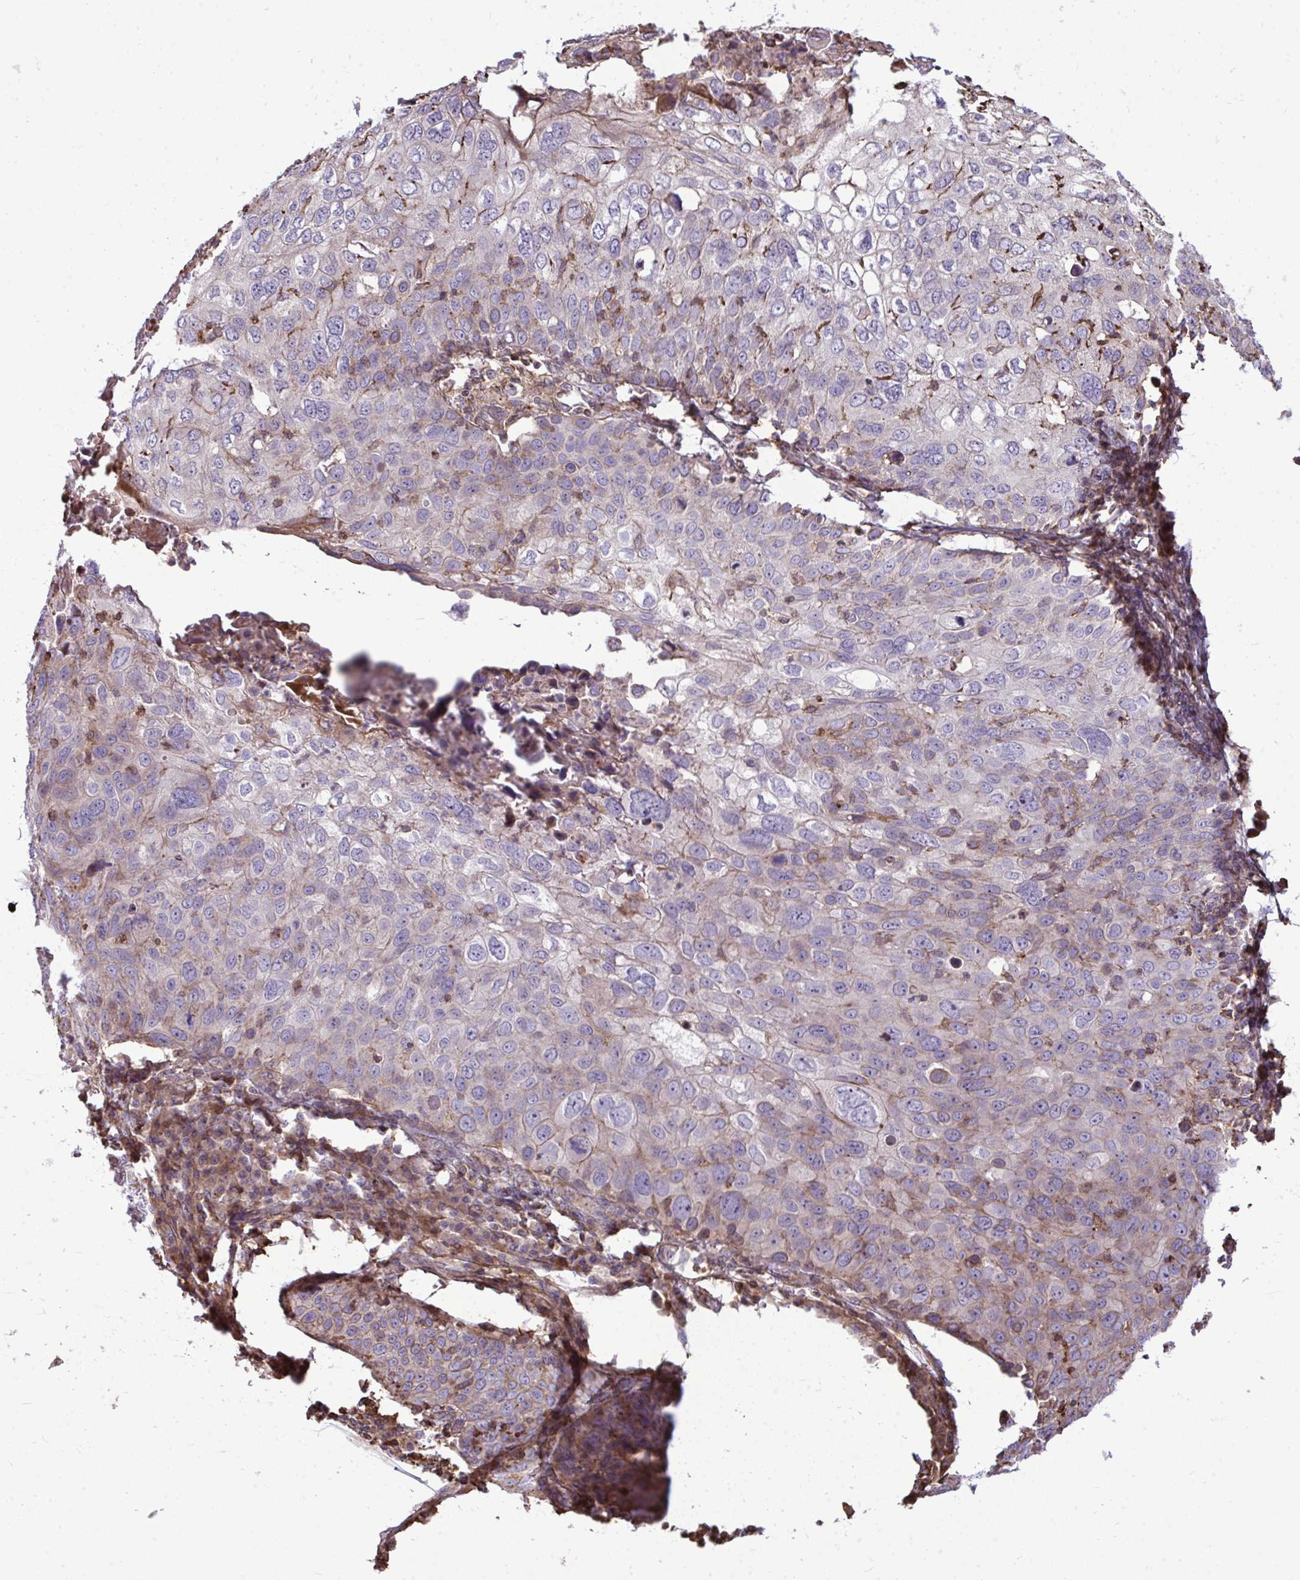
{"staining": {"intensity": "moderate", "quantity": "25%-75%", "location": "cytoplasmic/membranous"}, "tissue": "skin cancer", "cell_type": "Tumor cells", "image_type": "cancer", "snomed": [{"axis": "morphology", "description": "Squamous cell carcinoma, NOS"}, {"axis": "topography", "description": "Skin"}], "caption": "A brown stain labels moderate cytoplasmic/membranous staining of a protein in human skin cancer tumor cells. The protein of interest is shown in brown color, while the nuclei are stained blue.", "gene": "ZSCAN9", "patient": {"sex": "male", "age": 87}}